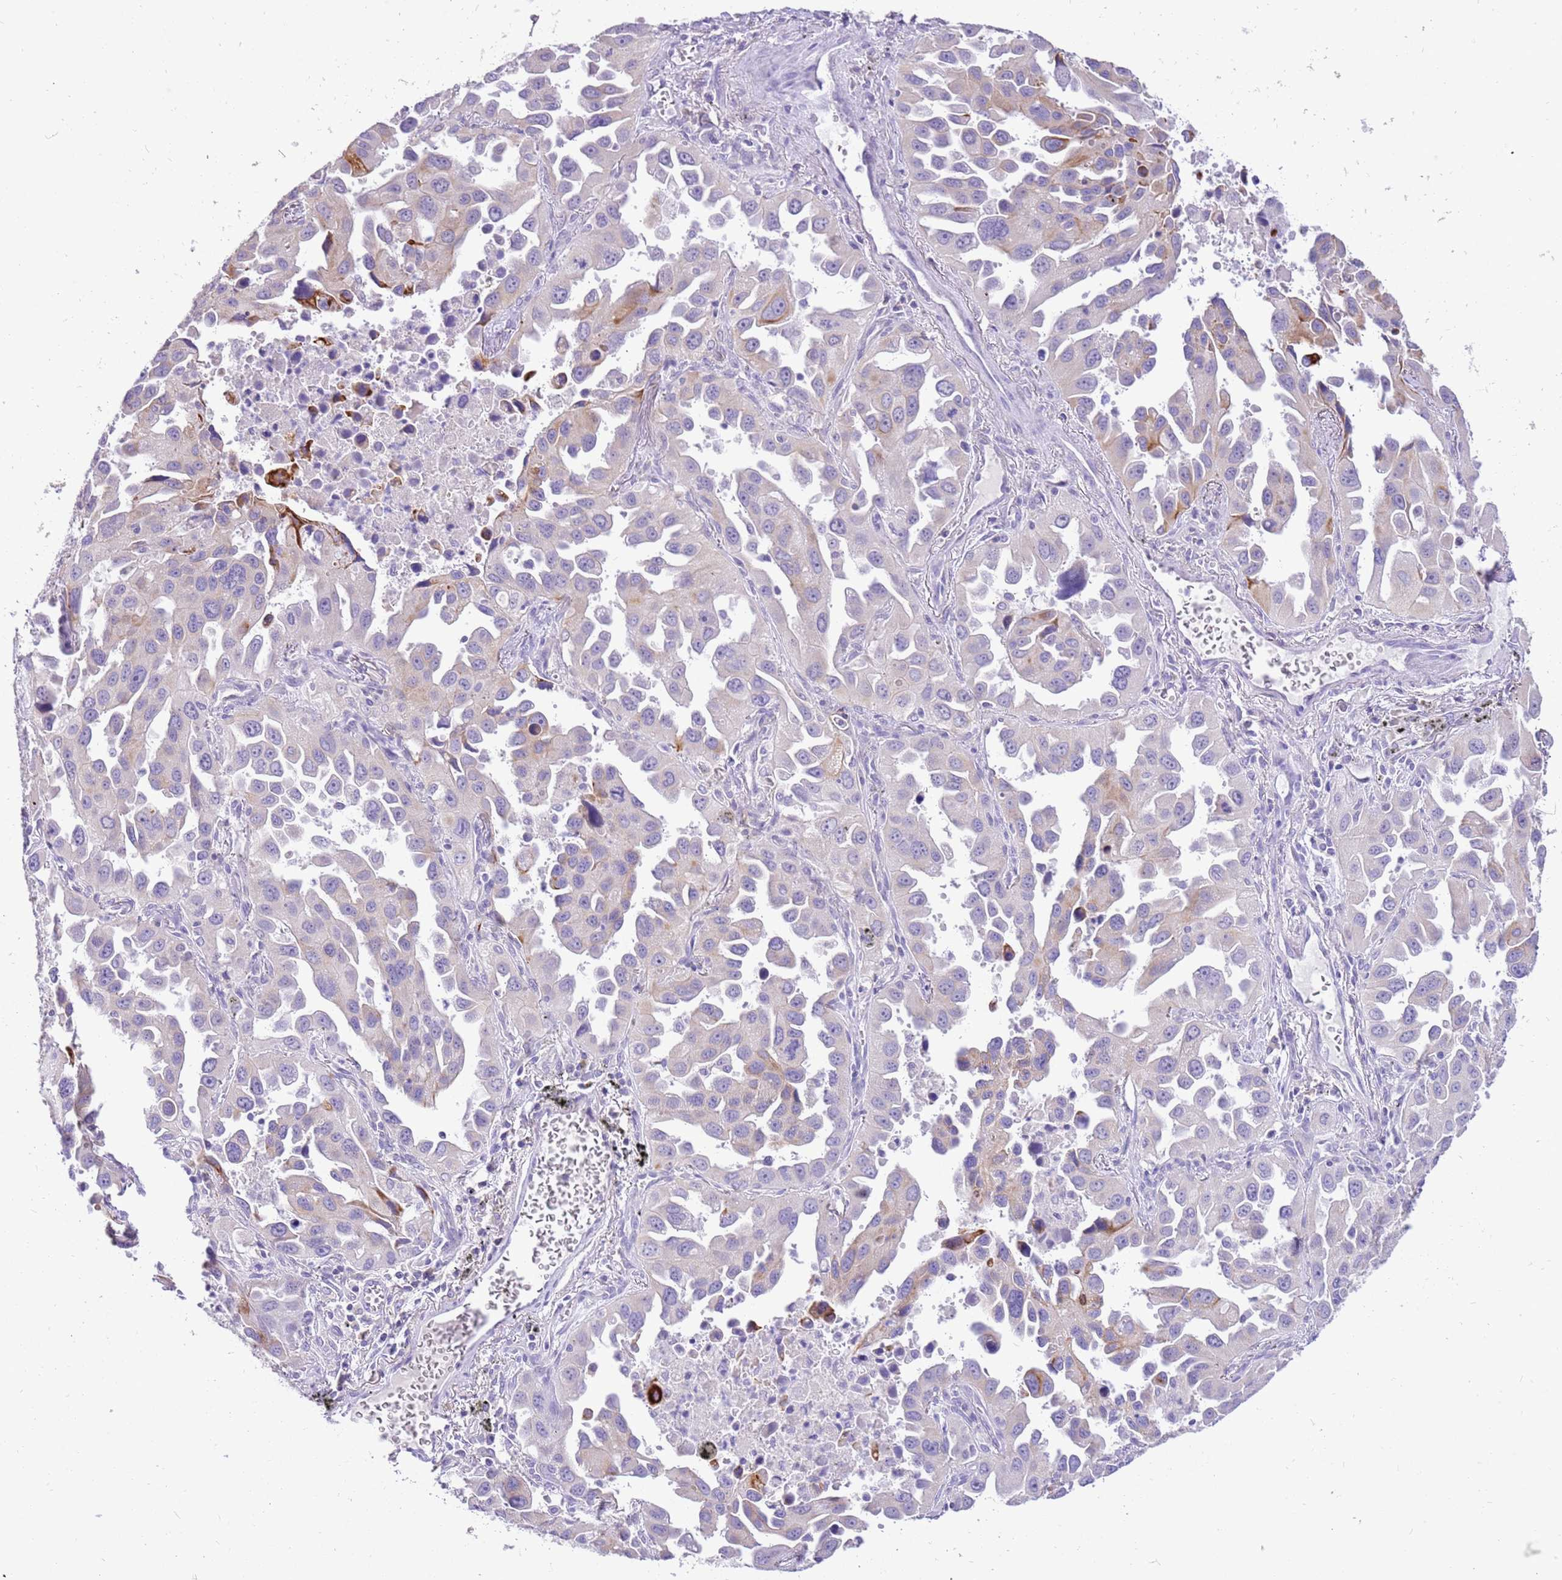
{"staining": {"intensity": "moderate", "quantity": "<25%", "location": "cytoplasmic/membranous"}, "tissue": "lung cancer", "cell_type": "Tumor cells", "image_type": "cancer", "snomed": [{"axis": "morphology", "description": "Adenocarcinoma, NOS"}, {"axis": "topography", "description": "Lung"}], "caption": "Moderate cytoplasmic/membranous protein expression is present in approximately <25% of tumor cells in adenocarcinoma (lung). Nuclei are stained in blue.", "gene": "R3HDM4", "patient": {"sex": "male", "age": 66}}